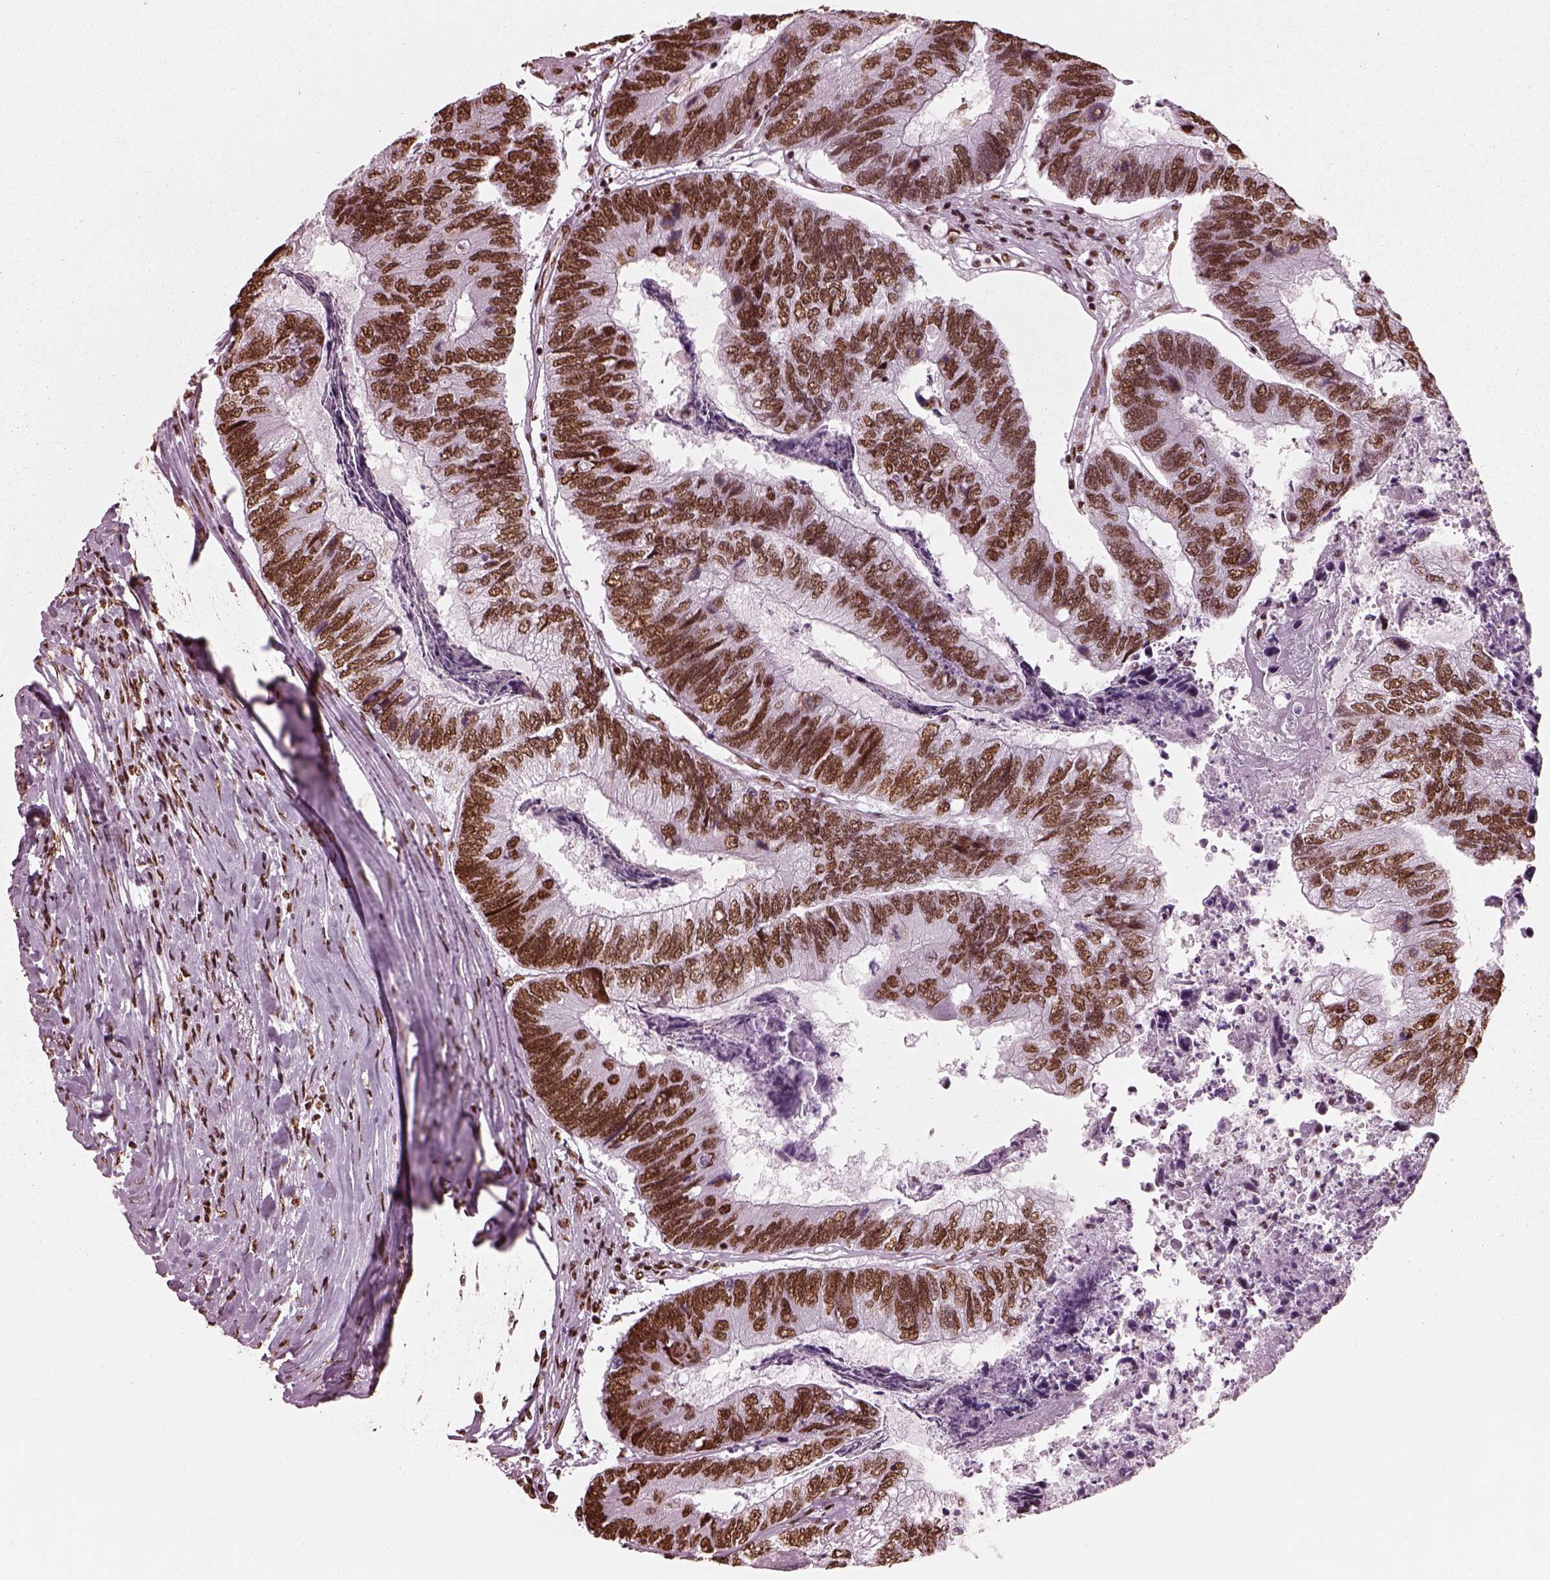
{"staining": {"intensity": "strong", "quantity": ">75%", "location": "nuclear"}, "tissue": "colorectal cancer", "cell_type": "Tumor cells", "image_type": "cancer", "snomed": [{"axis": "morphology", "description": "Adenocarcinoma, NOS"}, {"axis": "topography", "description": "Colon"}], "caption": "High-power microscopy captured an immunohistochemistry image of colorectal adenocarcinoma, revealing strong nuclear positivity in about >75% of tumor cells.", "gene": "CBFA2T3", "patient": {"sex": "female", "age": 67}}